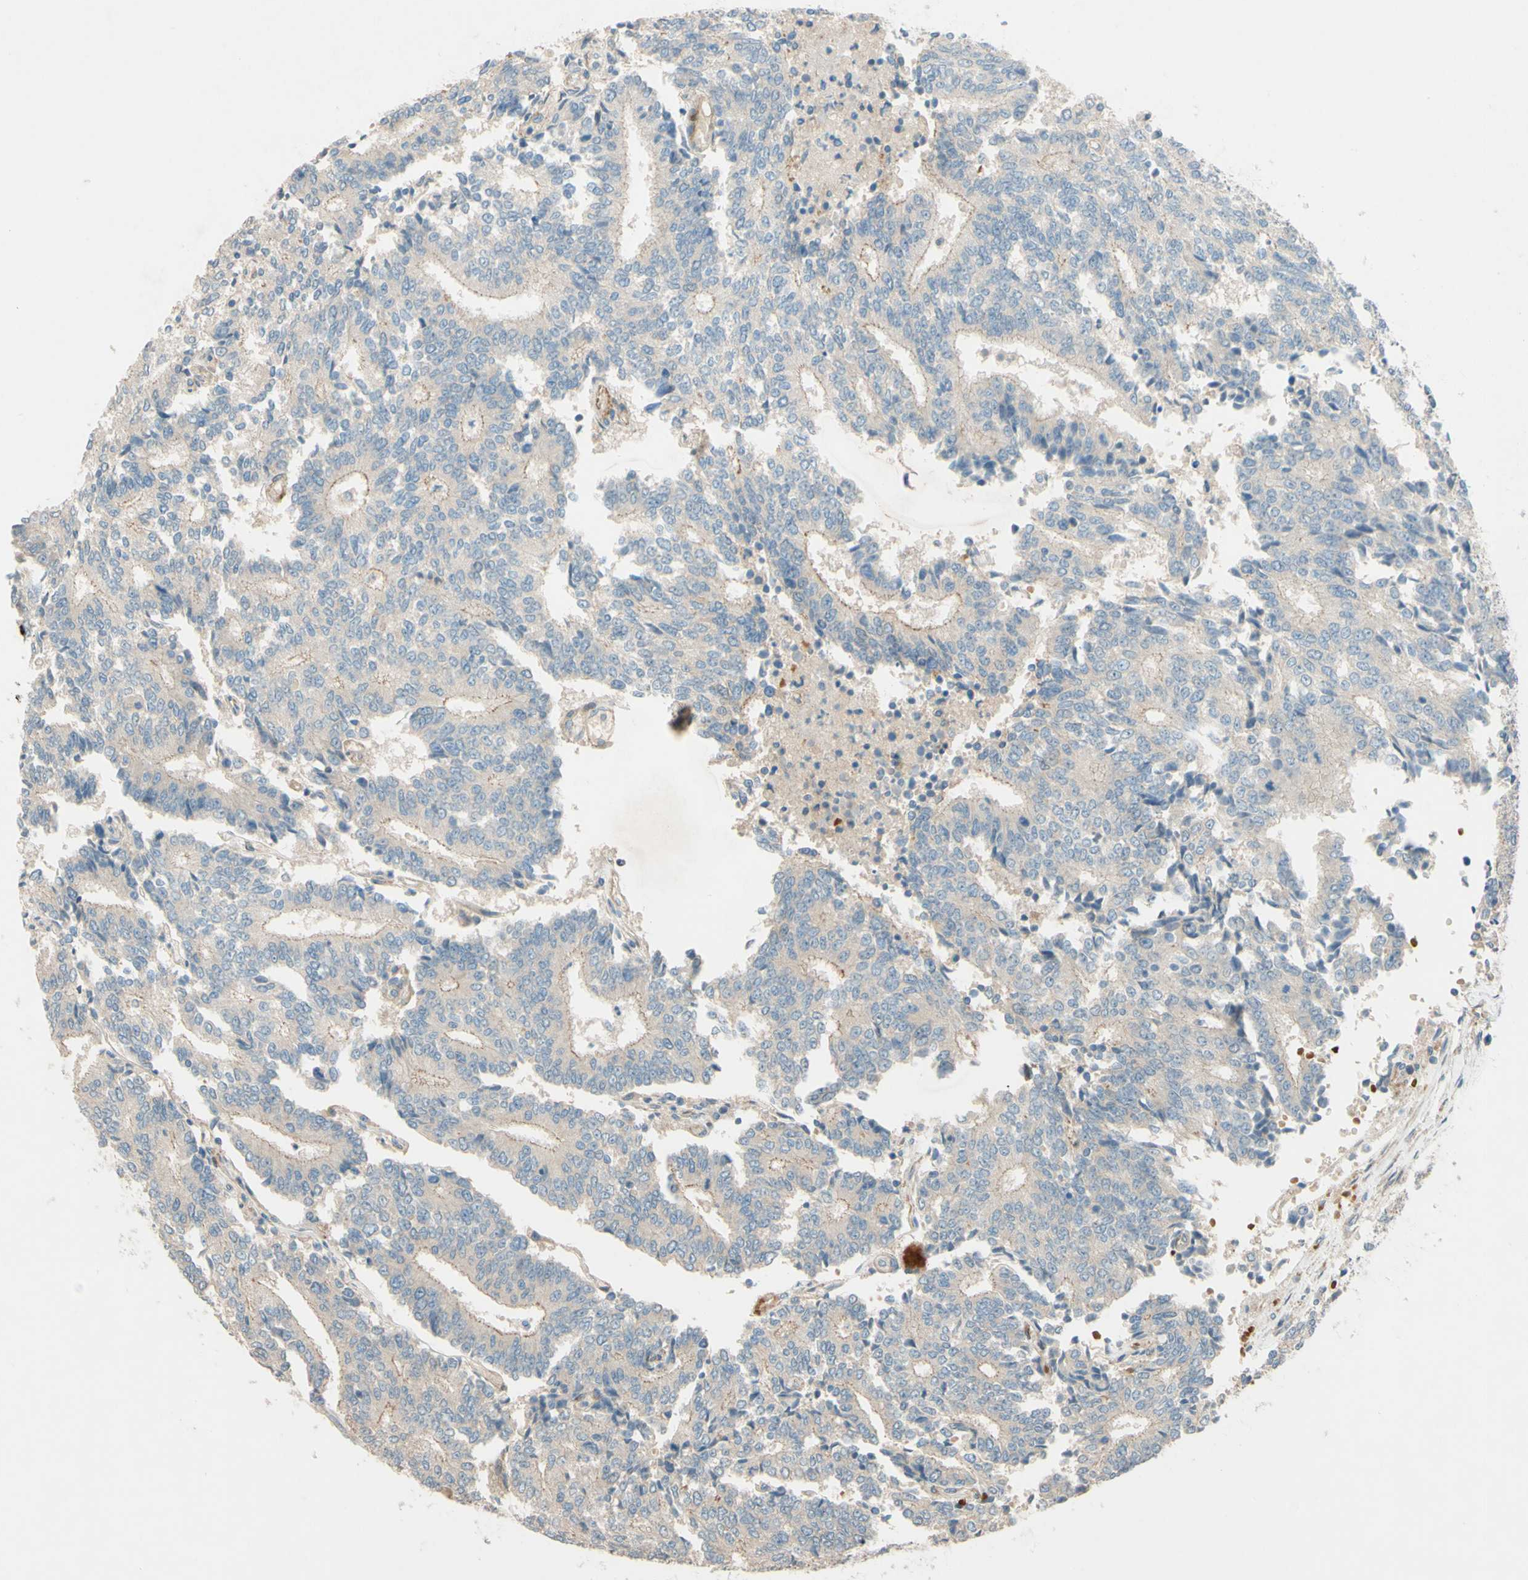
{"staining": {"intensity": "weak", "quantity": ">75%", "location": "cytoplasmic/membranous"}, "tissue": "prostate cancer", "cell_type": "Tumor cells", "image_type": "cancer", "snomed": [{"axis": "morphology", "description": "Normal tissue, NOS"}, {"axis": "morphology", "description": "Adenocarcinoma, High grade"}, {"axis": "topography", "description": "Prostate"}, {"axis": "topography", "description": "Seminal veicle"}], "caption": "Prostate cancer tissue displays weak cytoplasmic/membranous positivity in about >75% of tumor cells, visualized by immunohistochemistry.", "gene": "ADAM17", "patient": {"sex": "male", "age": 55}}